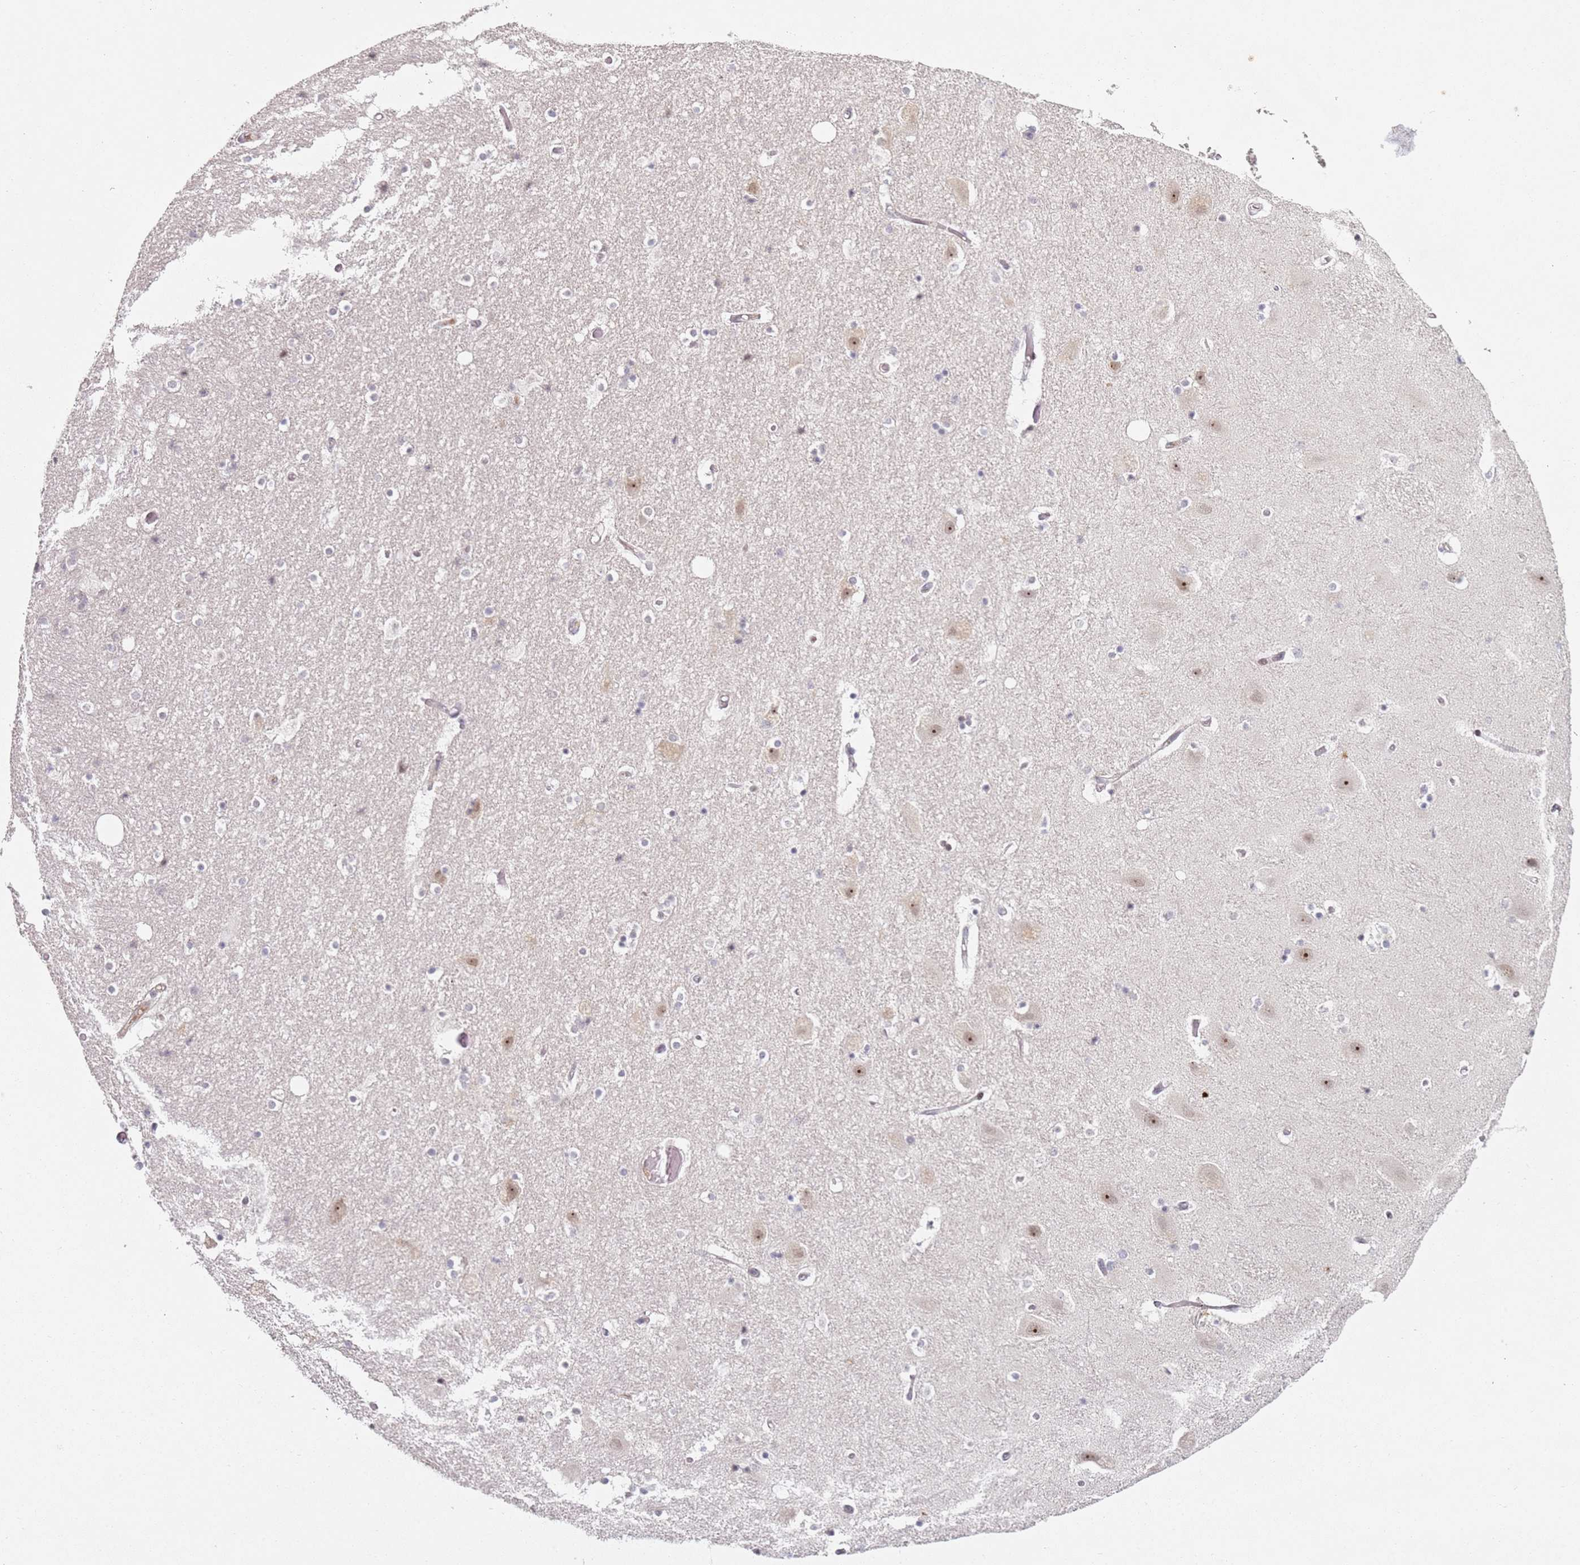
{"staining": {"intensity": "weak", "quantity": "<25%", "location": "nuclear"}, "tissue": "hippocampus", "cell_type": "Glial cells", "image_type": "normal", "snomed": [{"axis": "morphology", "description": "Normal tissue, NOS"}, {"axis": "topography", "description": "Hippocampus"}], "caption": "DAB (3,3'-diaminobenzidine) immunohistochemical staining of normal human hippocampus displays no significant positivity in glial cells.", "gene": "ATF6B", "patient": {"sex": "female", "age": 52}}